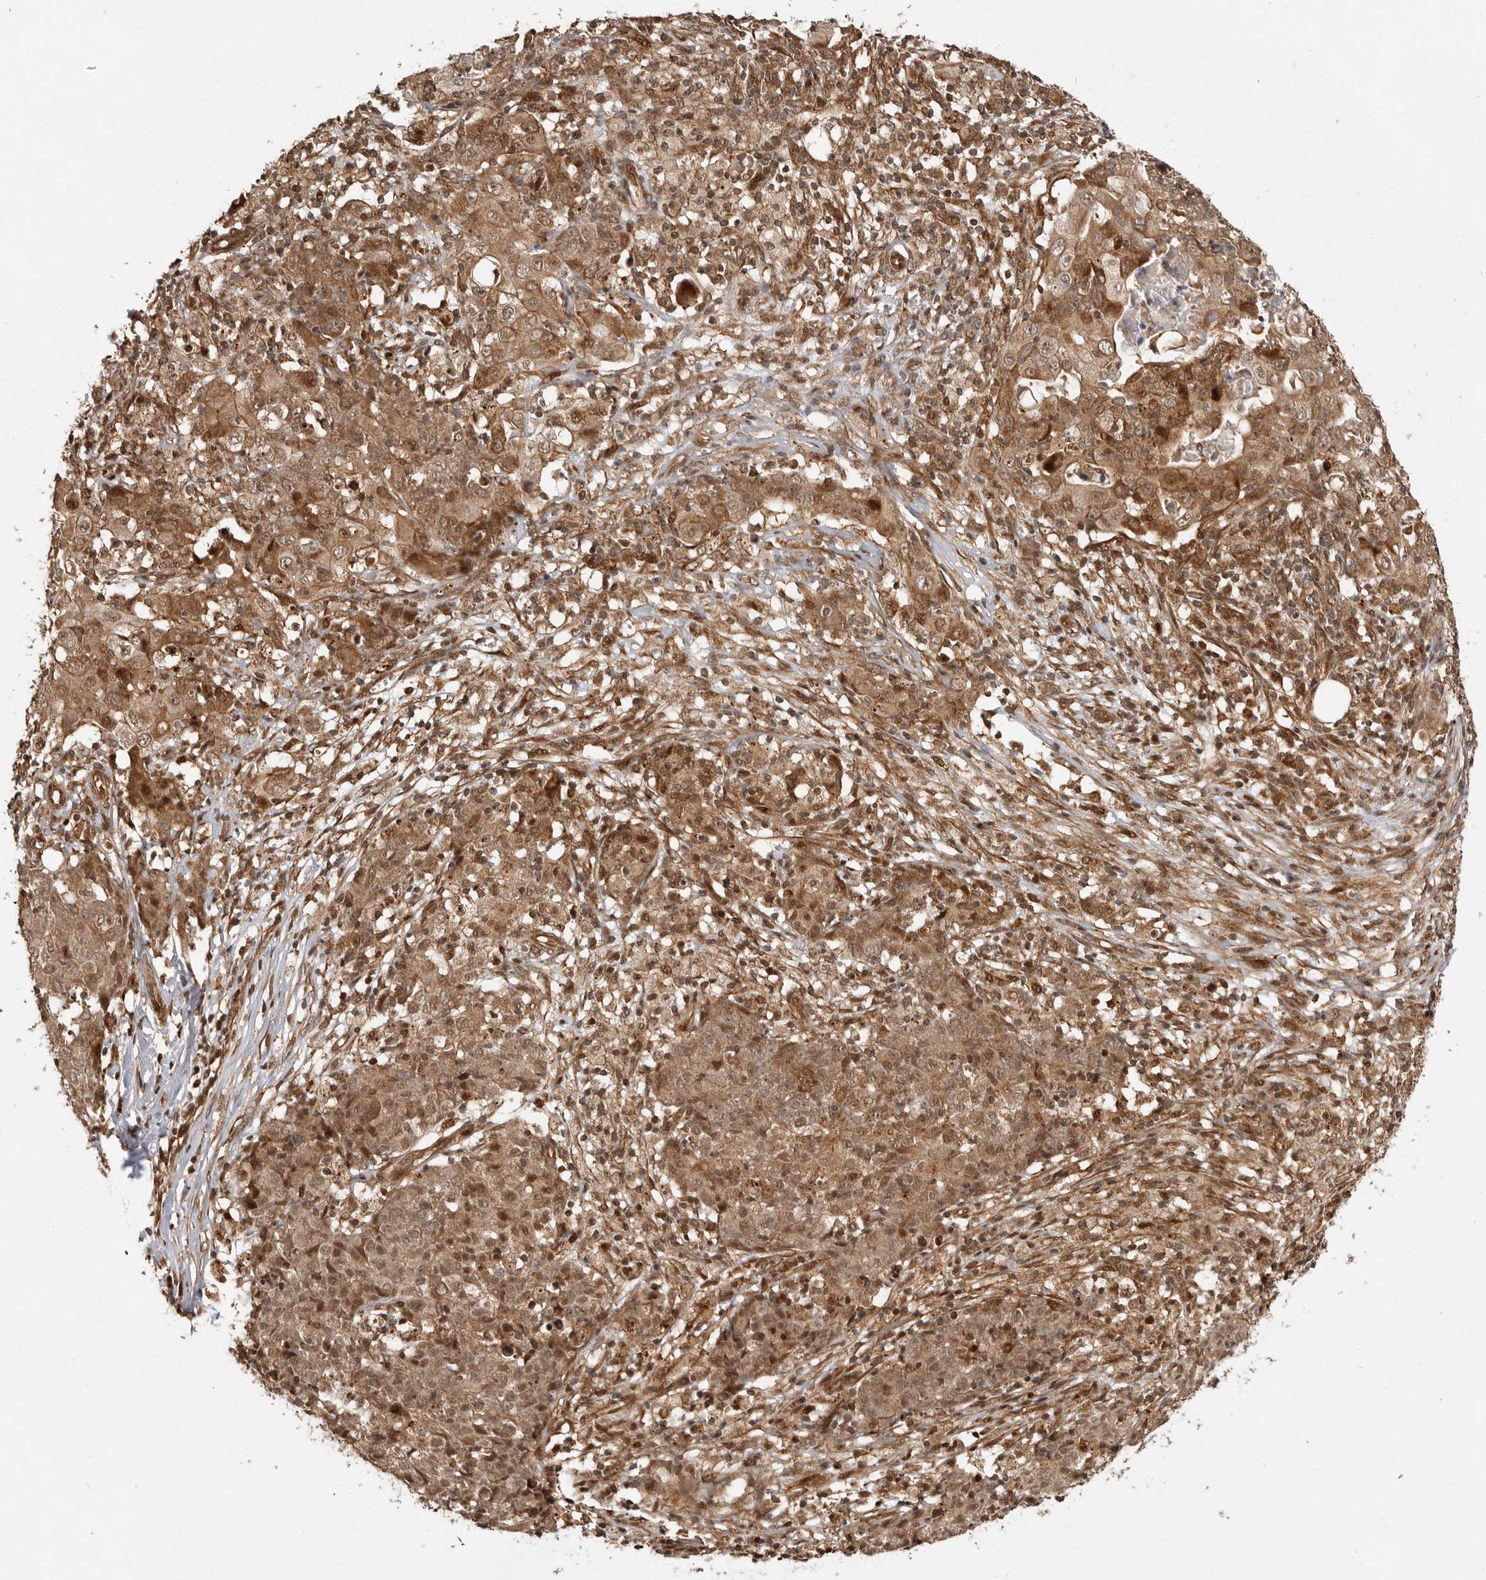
{"staining": {"intensity": "moderate", "quantity": ">75%", "location": "cytoplasmic/membranous,nuclear"}, "tissue": "ovarian cancer", "cell_type": "Tumor cells", "image_type": "cancer", "snomed": [{"axis": "morphology", "description": "Carcinoma, endometroid"}, {"axis": "topography", "description": "Ovary"}], "caption": "Immunohistochemical staining of ovarian endometroid carcinoma displays moderate cytoplasmic/membranous and nuclear protein staining in approximately >75% of tumor cells.", "gene": "ADPRS", "patient": {"sex": "female", "age": 42}}